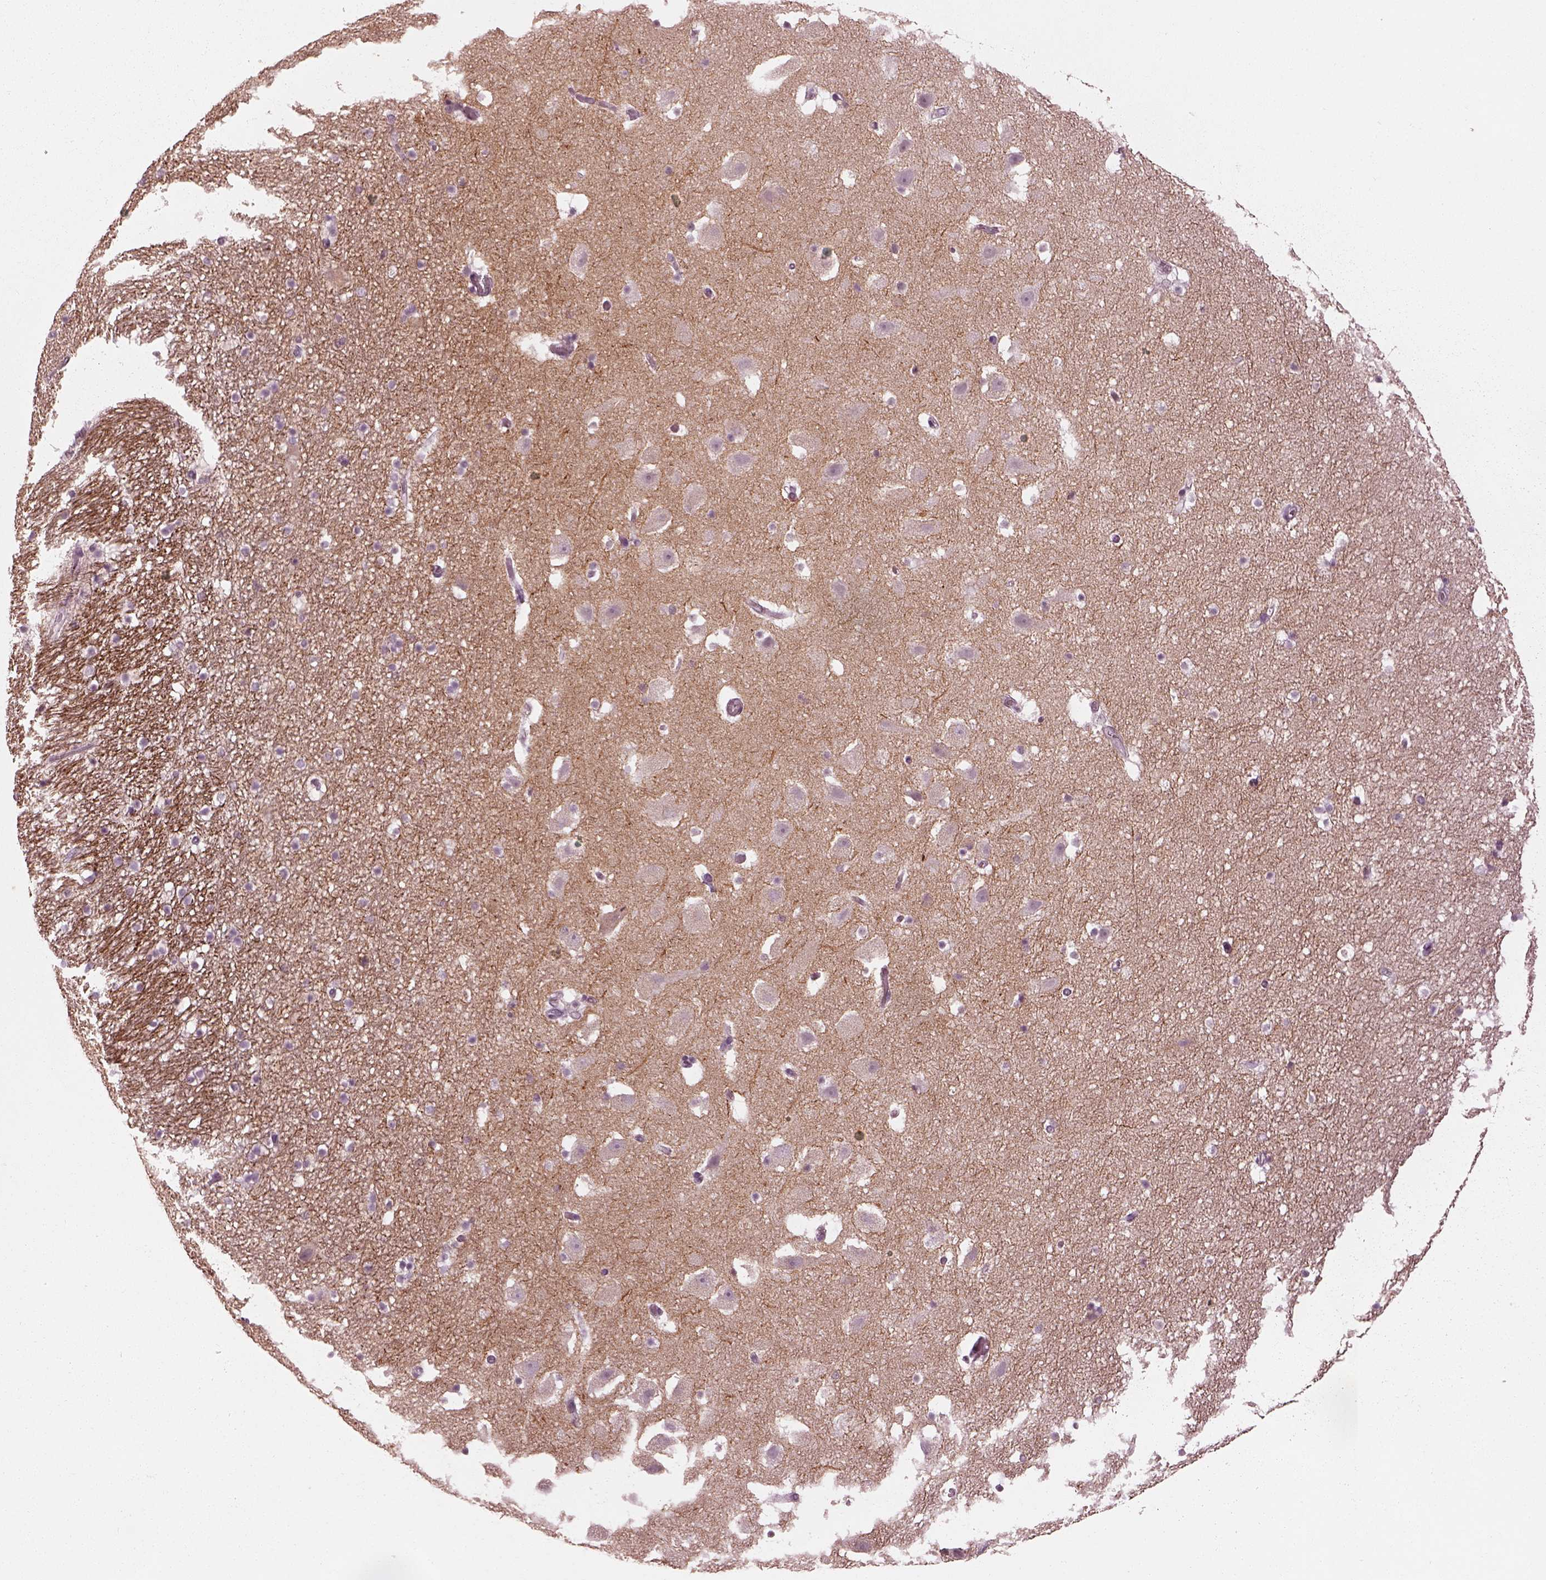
{"staining": {"intensity": "negative", "quantity": "none", "location": "none"}, "tissue": "hippocampus", "cell_type": "Glial cells", "image_type": "normal", "snomed": [{"axis": "morphology", "description": "Normal tissue, NOS"}, {"axis": "topography", "description": "Hippocampus"}], "caption": "Glial cells are negative for protein expression in normal human hippocampus. (Stains: DAB (3,3'-diaminobenzidine) IHC with hematoxylin counter stain, Microscopy: brightfield microscopy at high magnification).", "gene": "KCNA2", "patient": {"sex": "male", "age": 26}}